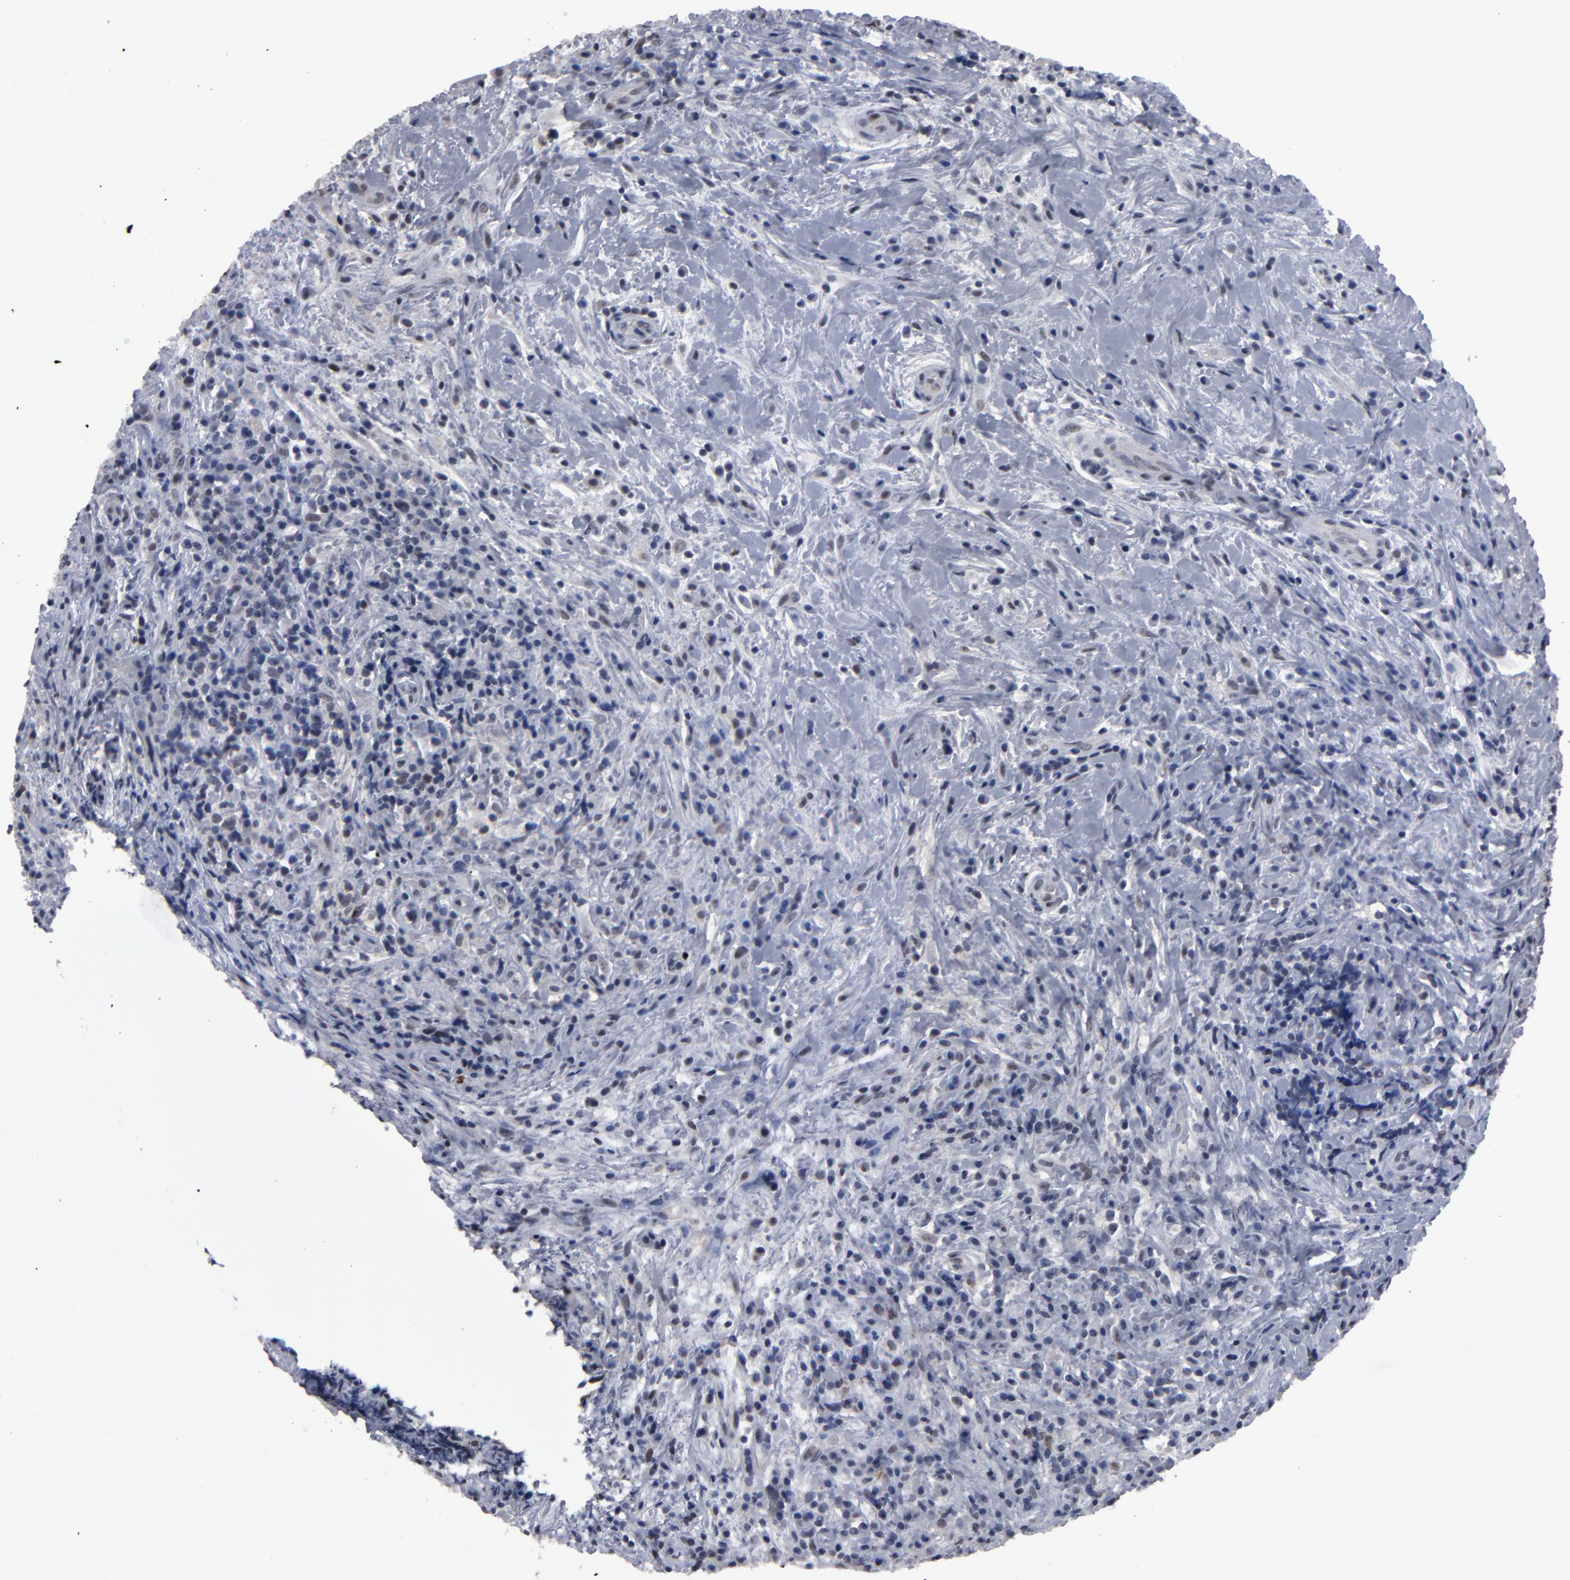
{"staining": {"intensity": "moderate", "quantity": "<25%", "location": "nuclear"}, "tissue": "lymphoma", "cell_type": "Tumor cells", "image_type": "cancer", "snomed": [{"axis": "morphology", "description": "Hodgkin's disease, NOS"}, {"axis": "topography", "description": "Lymph node"}], "caption": "Brown immunohistochemical staining in Hodgkin's disease shows moderate nuclear positivity in about <25% of tumor cells.", "gene": "SSRP1", "patient": {"sex": "female", "age": 25}}